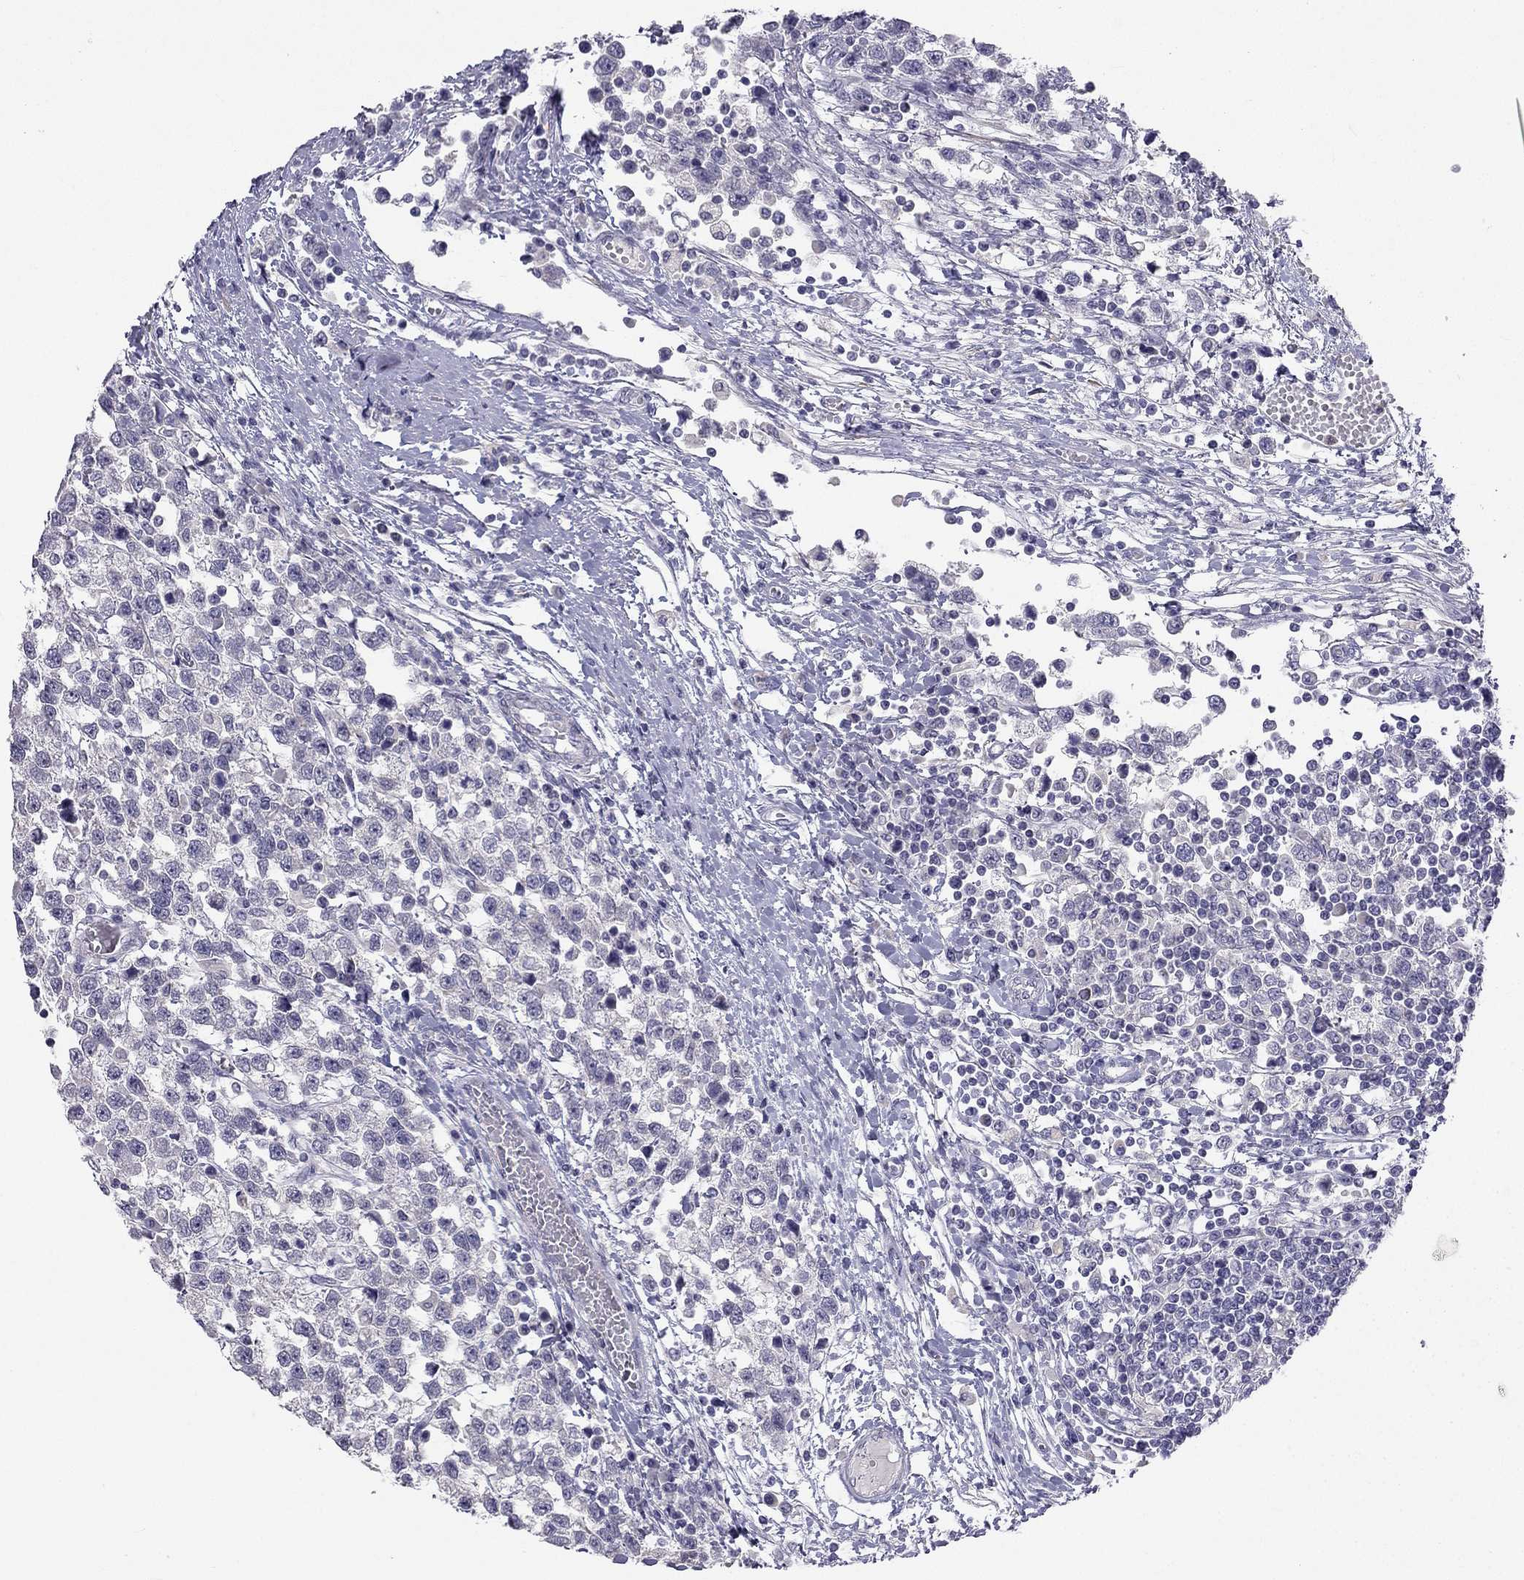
{"staining": {"intensity": "negative", "quantity": "none", "location": "none"}, "tissue": "testis cancer", "cell_type": "Tumor cells", "image_type": "cancer", "snomed": [{"axis": "morphology", "description": "Seminoma, NOS"}, {"axis": "topography", "description": "Testis"}], "caption": "This is an immunohistochemistry photomicrograph of human testis cancer (seminoma). There is no expression in tumor cells.", "gene": "C16orf89", "patient": {"sex": "male", "age": 34}}